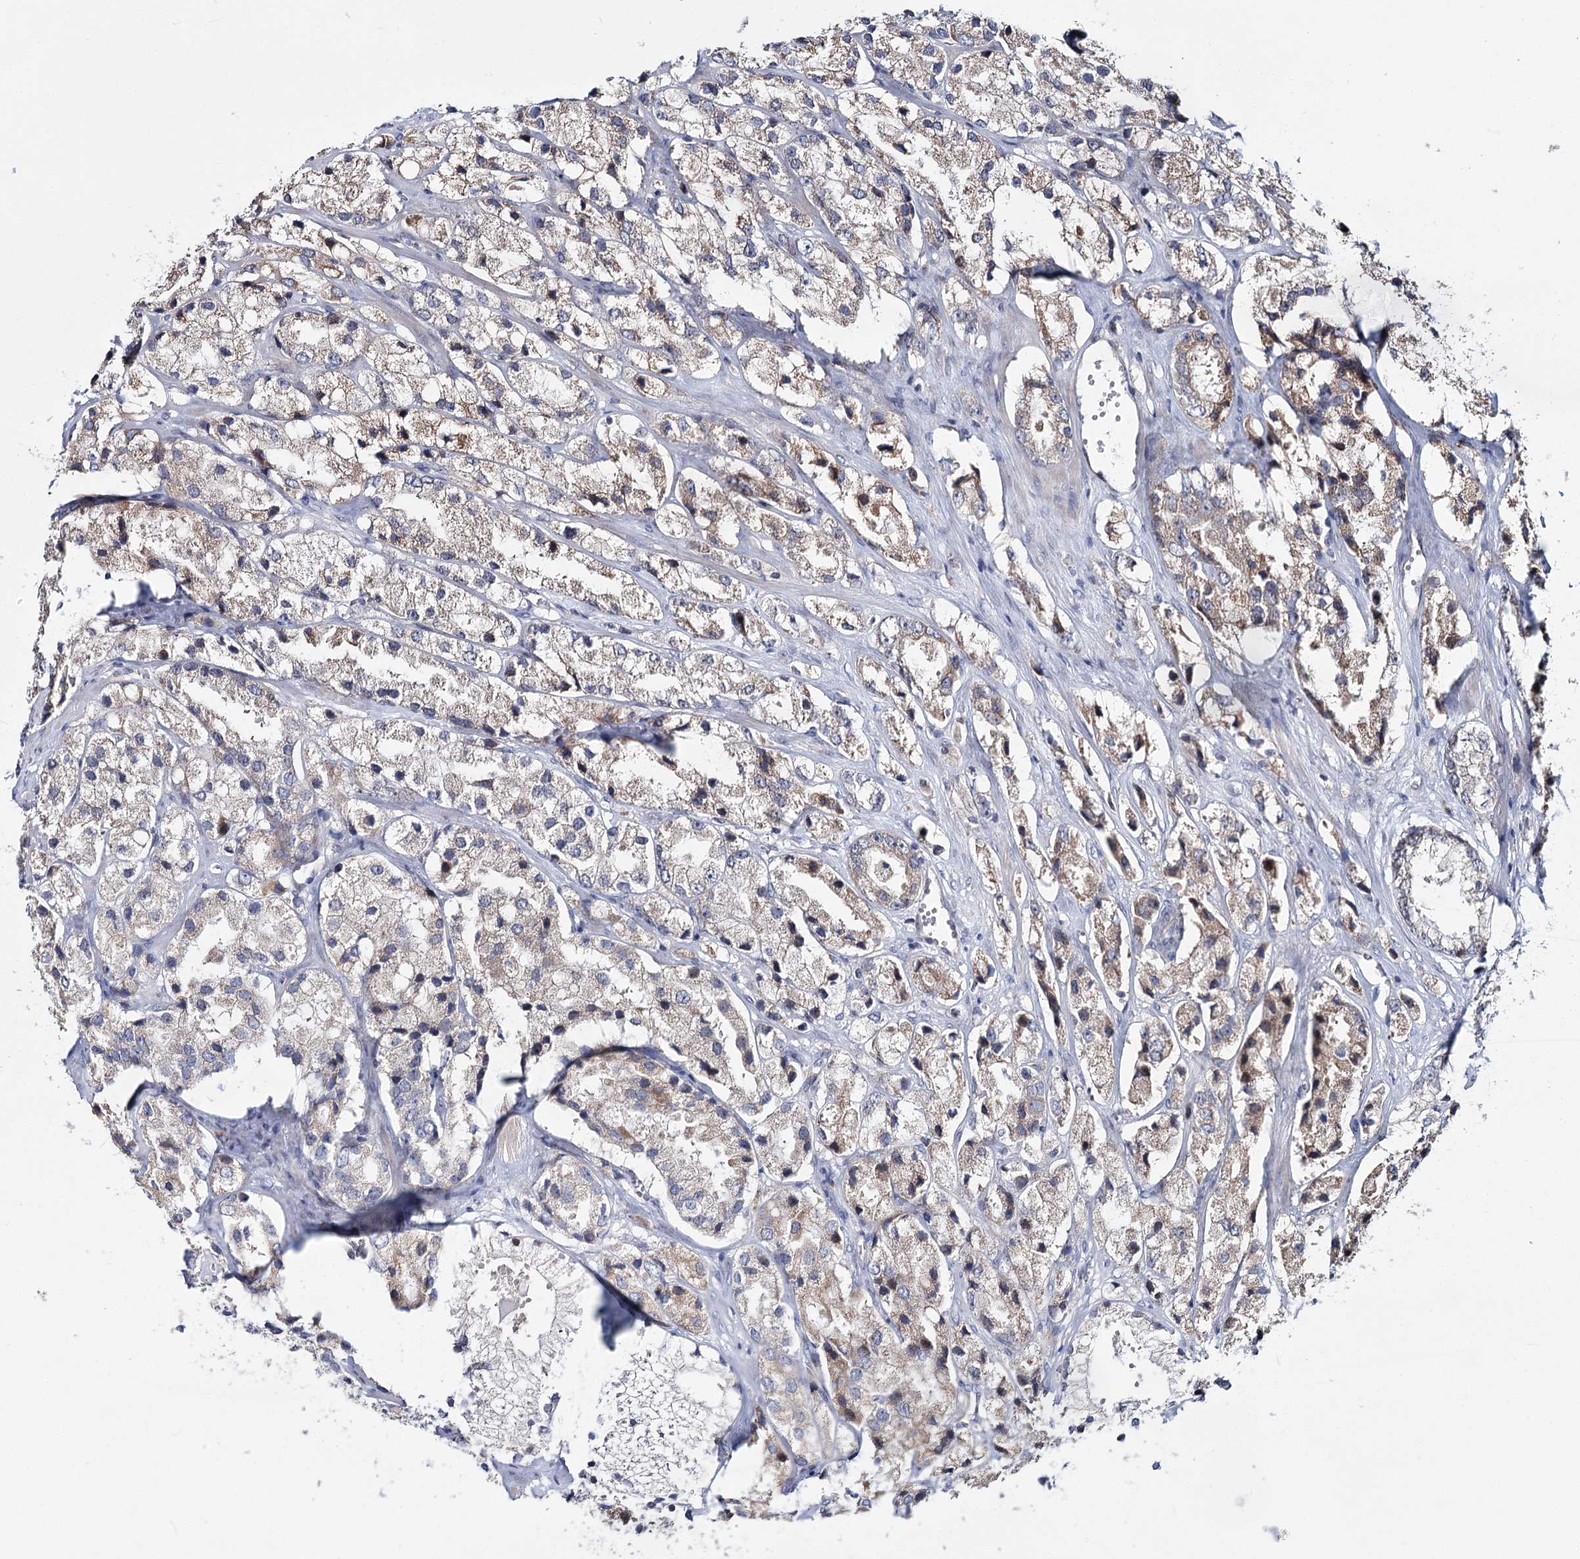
{"staining": {"intensity": "weak", "quantity": ">75%", "location": "cytoplasmic/membranous"}, "tissue": "prostate cancer", "cell_type": "Tumor cells", "image_type": "cancer", "snomed": [{"axis": "morphology", "description": "Adenocarcinoma, High grade"}, {"axis": "topography", "description": "Prostate"}], "caption": "Immunohistochemistry (IHC) staining of prostate cancer (adenocarcinoma (high-grade)), which reveals low levels of weak cytoplasmic/membranous positivity in approximately >75% of tumor cells indicating weak cytoplasmic/membranous protein staining. The staining was performed using DAB (brown) for protein detection and nuclei were counterstained in hematoxylin (blue).", "gene": "CPLANE1", "patient": {"sex": "male", "age": 66}}